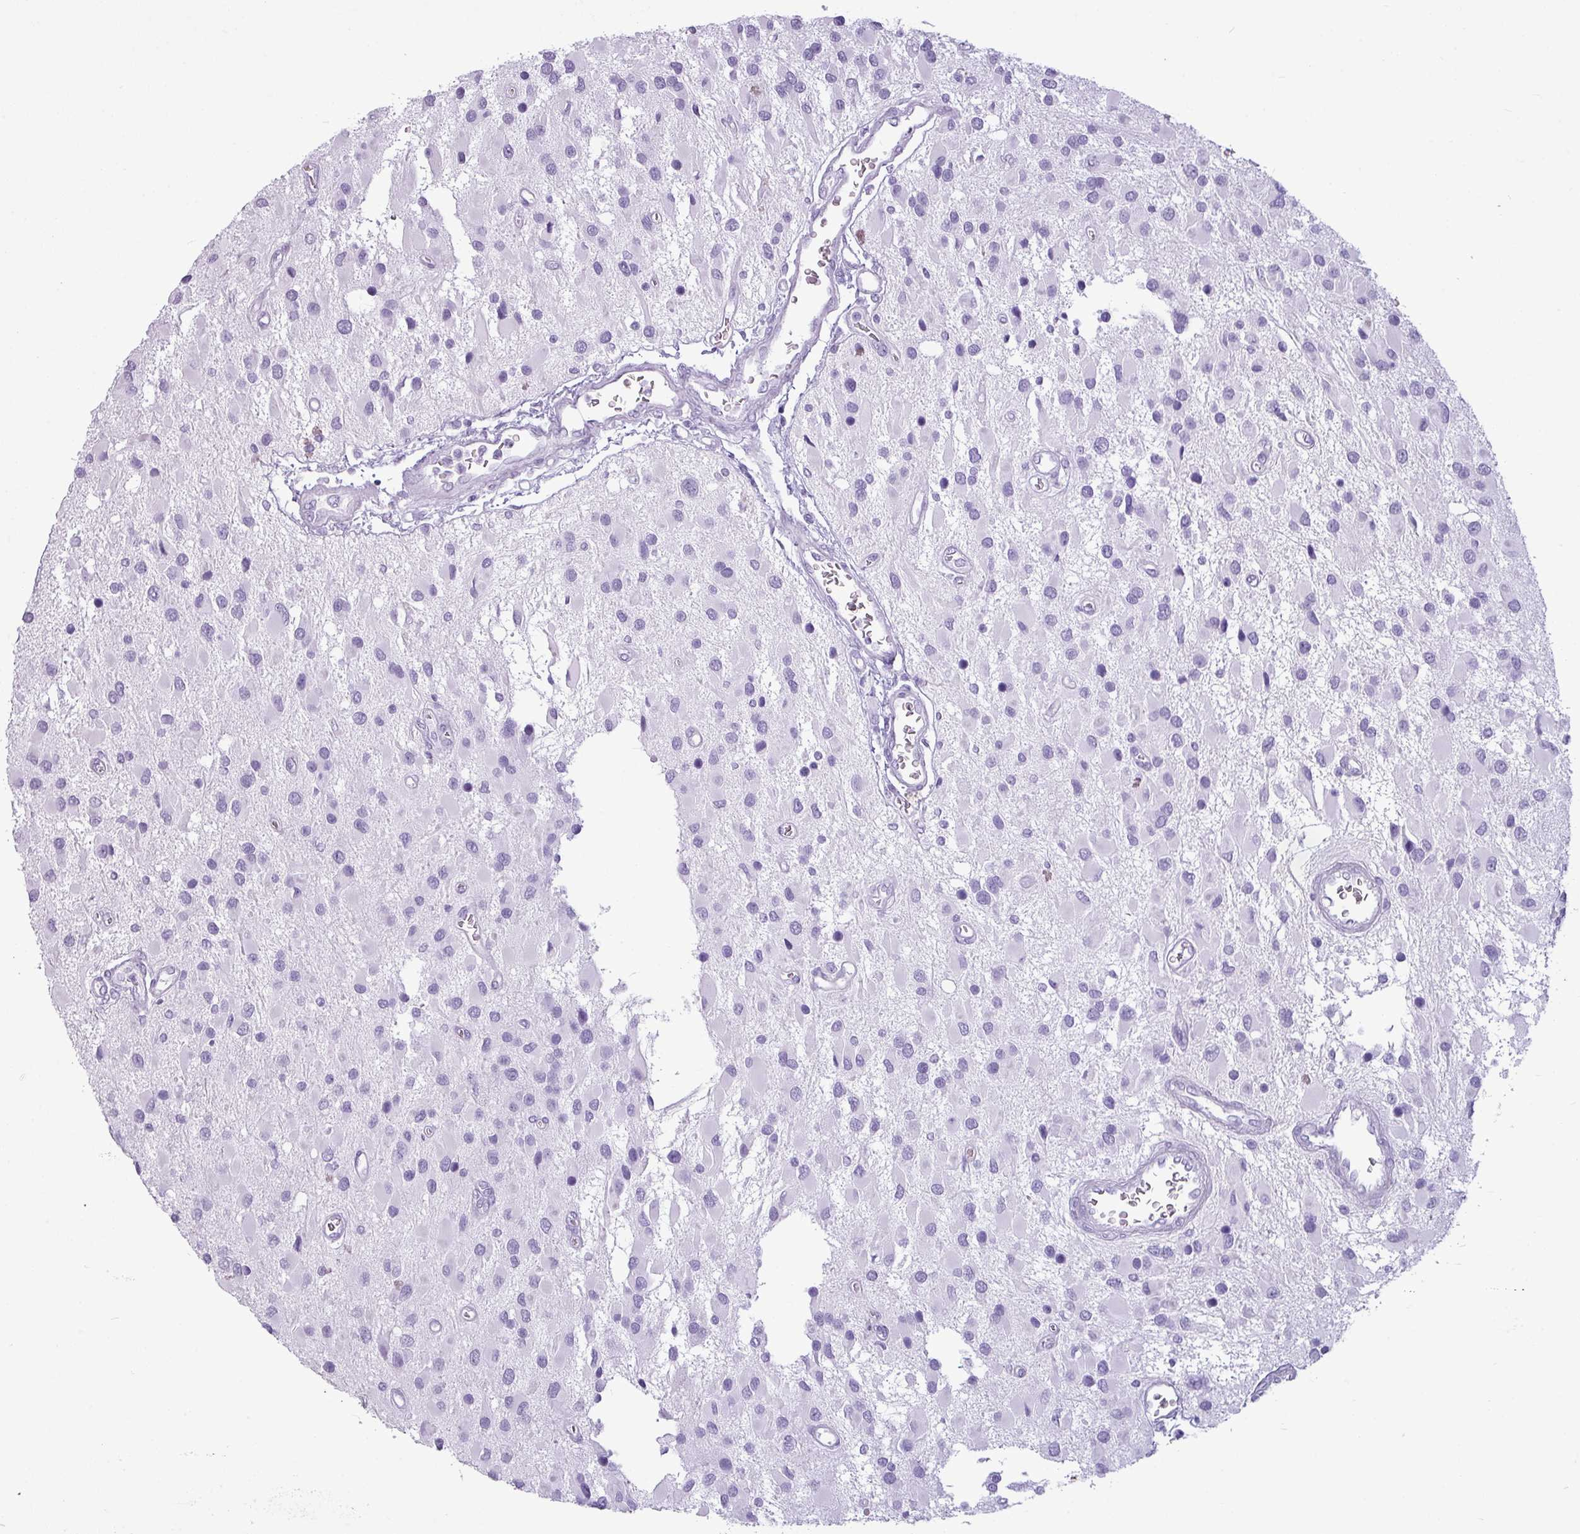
{"staining": {"intensity": "negative", "quantity": "none", "location": "none"}, "tissue": "glioma", "cell_type": "Tumor cells", "image_type": "cancer", "snomed": [{"axis": "morphology", "description": "Glioma, malignant, High grade"}, {"axis": "topography", "description": "Brain"}], "caption": "Tumor cells are negative for protein expression in human glioma.", "gene": "AMY1B", "patient": {"sex": "male", "age": 53}}